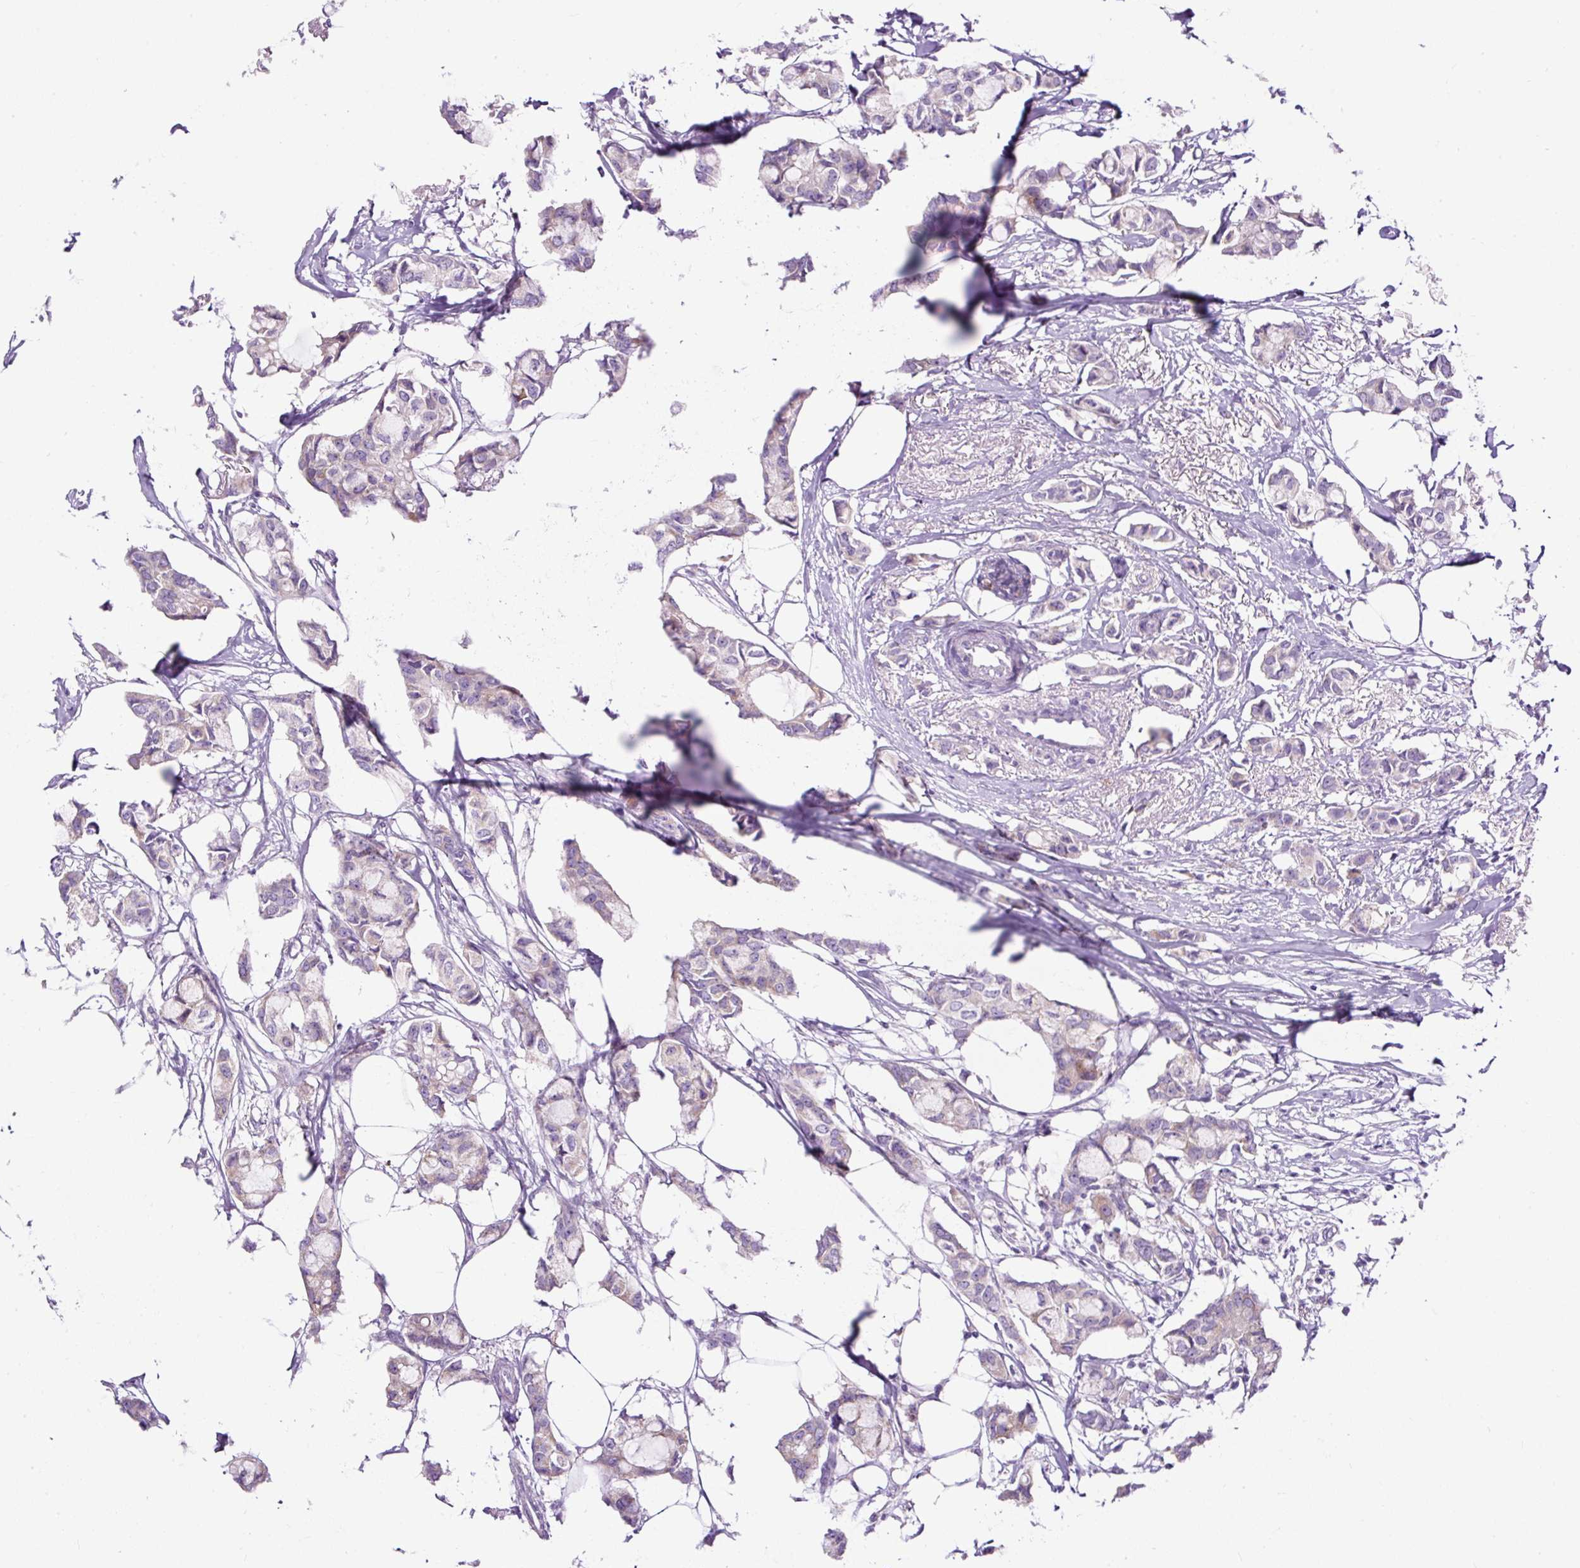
{"staining": {"intensity": "weak", "quantity": "<25%", "location": "cytoplasmic/membranous"}, "tissue": "breast cancer", "cell_type": "Tumor cells", "image_type": "cancer", "snomed": [{"axis": "morphology", "description": "Duct carcinoma"}, {"axis": "topography", "description": "Breast"}], "caption": "An IHC micrograph of breast cancer (invasive ductal carcinoma) is shown. There is no staining in tumor cells of breast cancer (invasive ductal carcinoma).", "gene": "FMC1", "patient": {"sex": "female", "age": 73}}